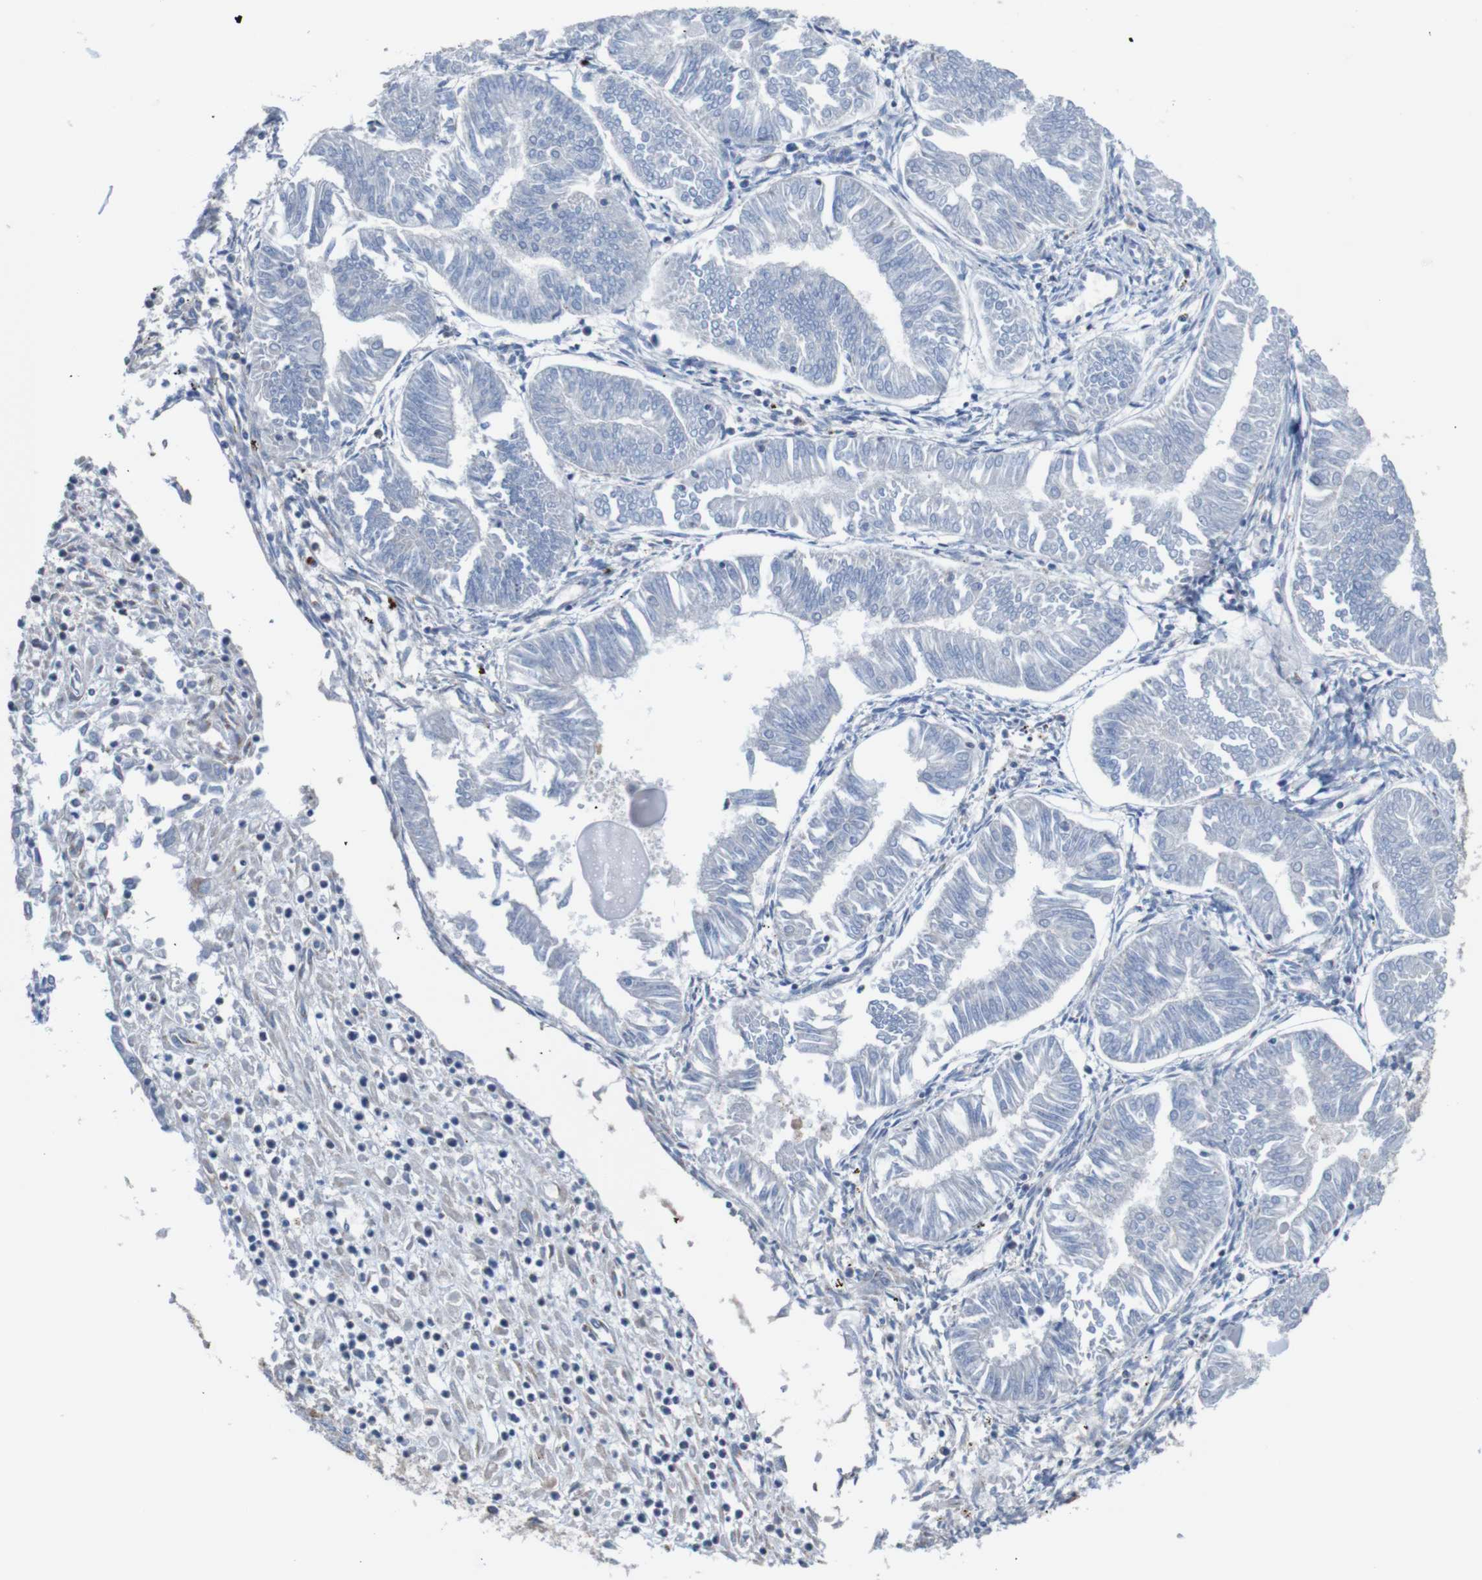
{"staining": {"intensity": "negative", "quantity": "none", "location": "none"}, "tissue": "endometrial cancer", "cell_type": "Tumor cells", "image_type": "cancer", "snomed": [{"axis": "morphology", "description": "Adenocarcinoma, NOS"}, {"axis": "topography", "description": "Endometrium"}], "caption": "Immunohistochemical staining of human adenocarcinoma (endometrial) displays no significant expression in tumor cells.", "gene": "MINAR1", "patient": {"sex": "female", "age": 53}}